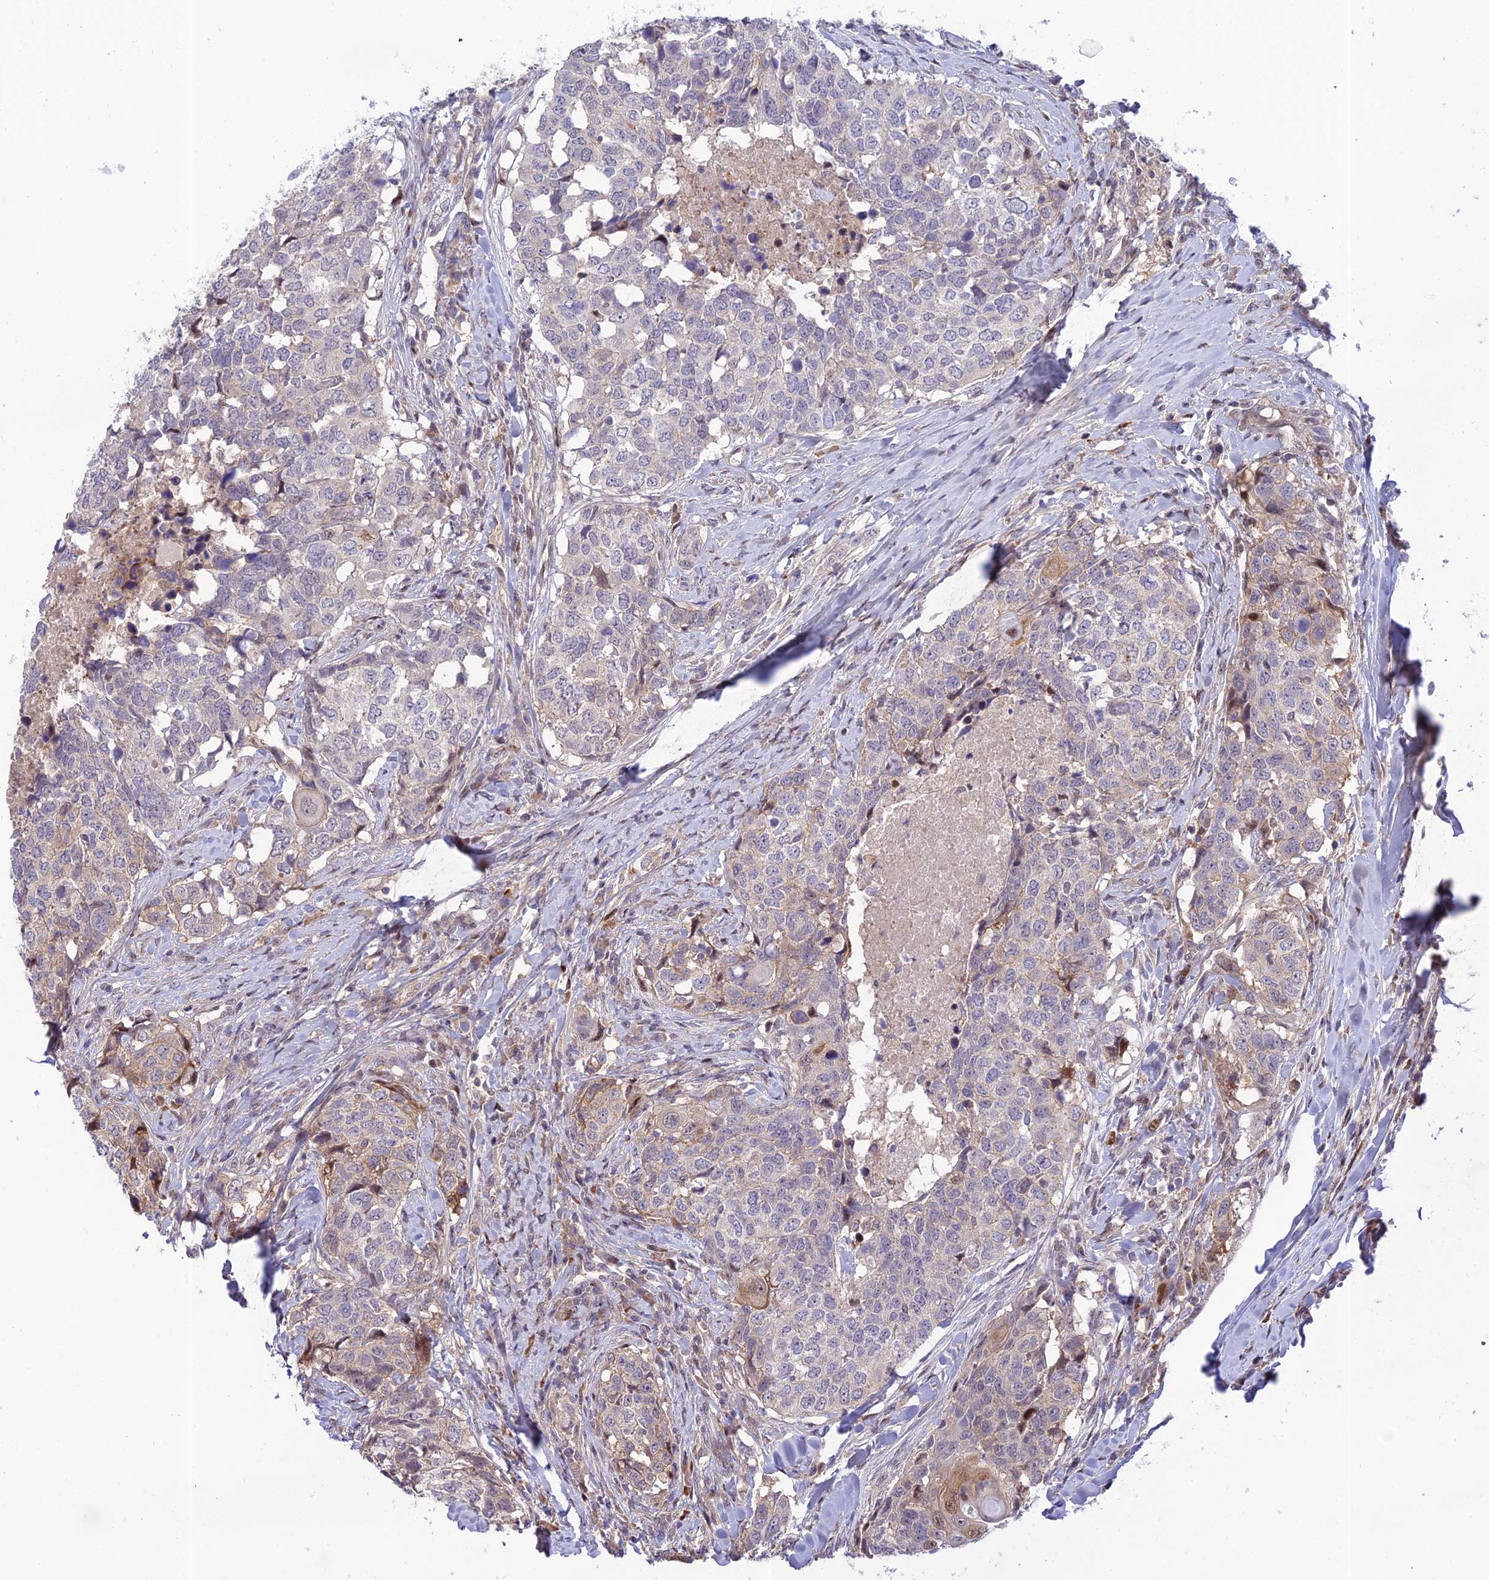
{"staining": {"intensity": "negative", "quantity": "none", "location": "none"}, "tissue": "head and neck cancer", "cell_type": "Tumor cells", "image_type": "cancer", "snomed": [{"axis": "morphology", "description": "Squamous cell carcinoma, NOS"}, {"axis": "topography", "description": "Head-Neck"}], "caption": "Tumor cells show no significant protein staining in head and neck cancer (squamous cell carcinoma). (DAB IHC with hematoxylin counter stain).", "gene": "ZNF584", "patient": {"sex": "male", "age": 66}}